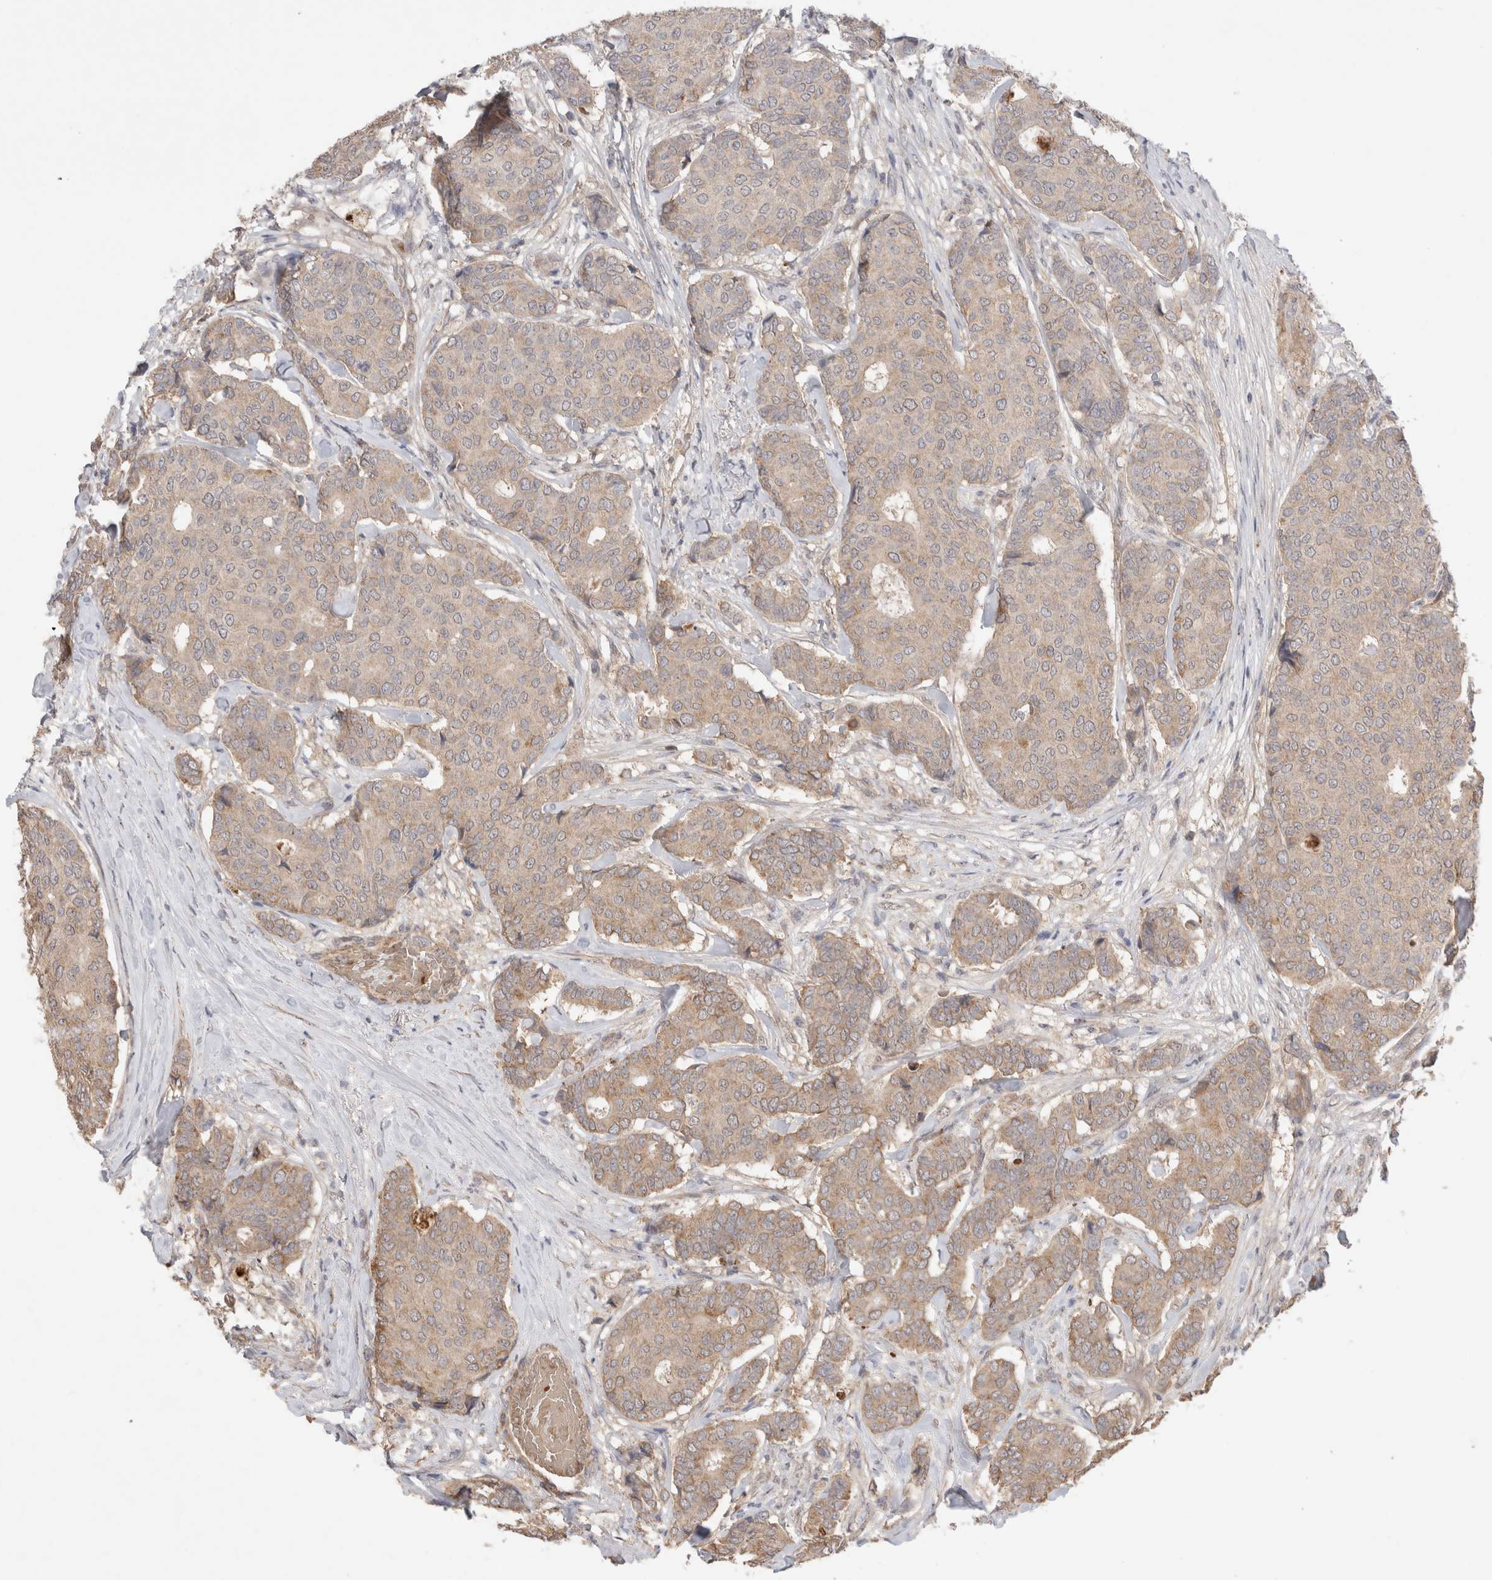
{"staining": {"intensity": "weak", "quantity": "25%-75%", "location": "cytoplasmic/membranous"}, "tissue": "breast cancer", "cell_type": "Tumor cells", "image_type": "cancer", "snomed": [{"axis": "morphology", "description": "Duct carcinoma"}, {"axis": "topography", "description": "Breast"}], "caption": "Invasive ductal carcinoma (breast) tissue exhibits weak cytoplasmic/membranous staining in approximately 25%-75% of tumor cells, visualized by immunohistochemistry.", "gene": "FAM221A", "patient": {"sex": "female", "age": 75}}